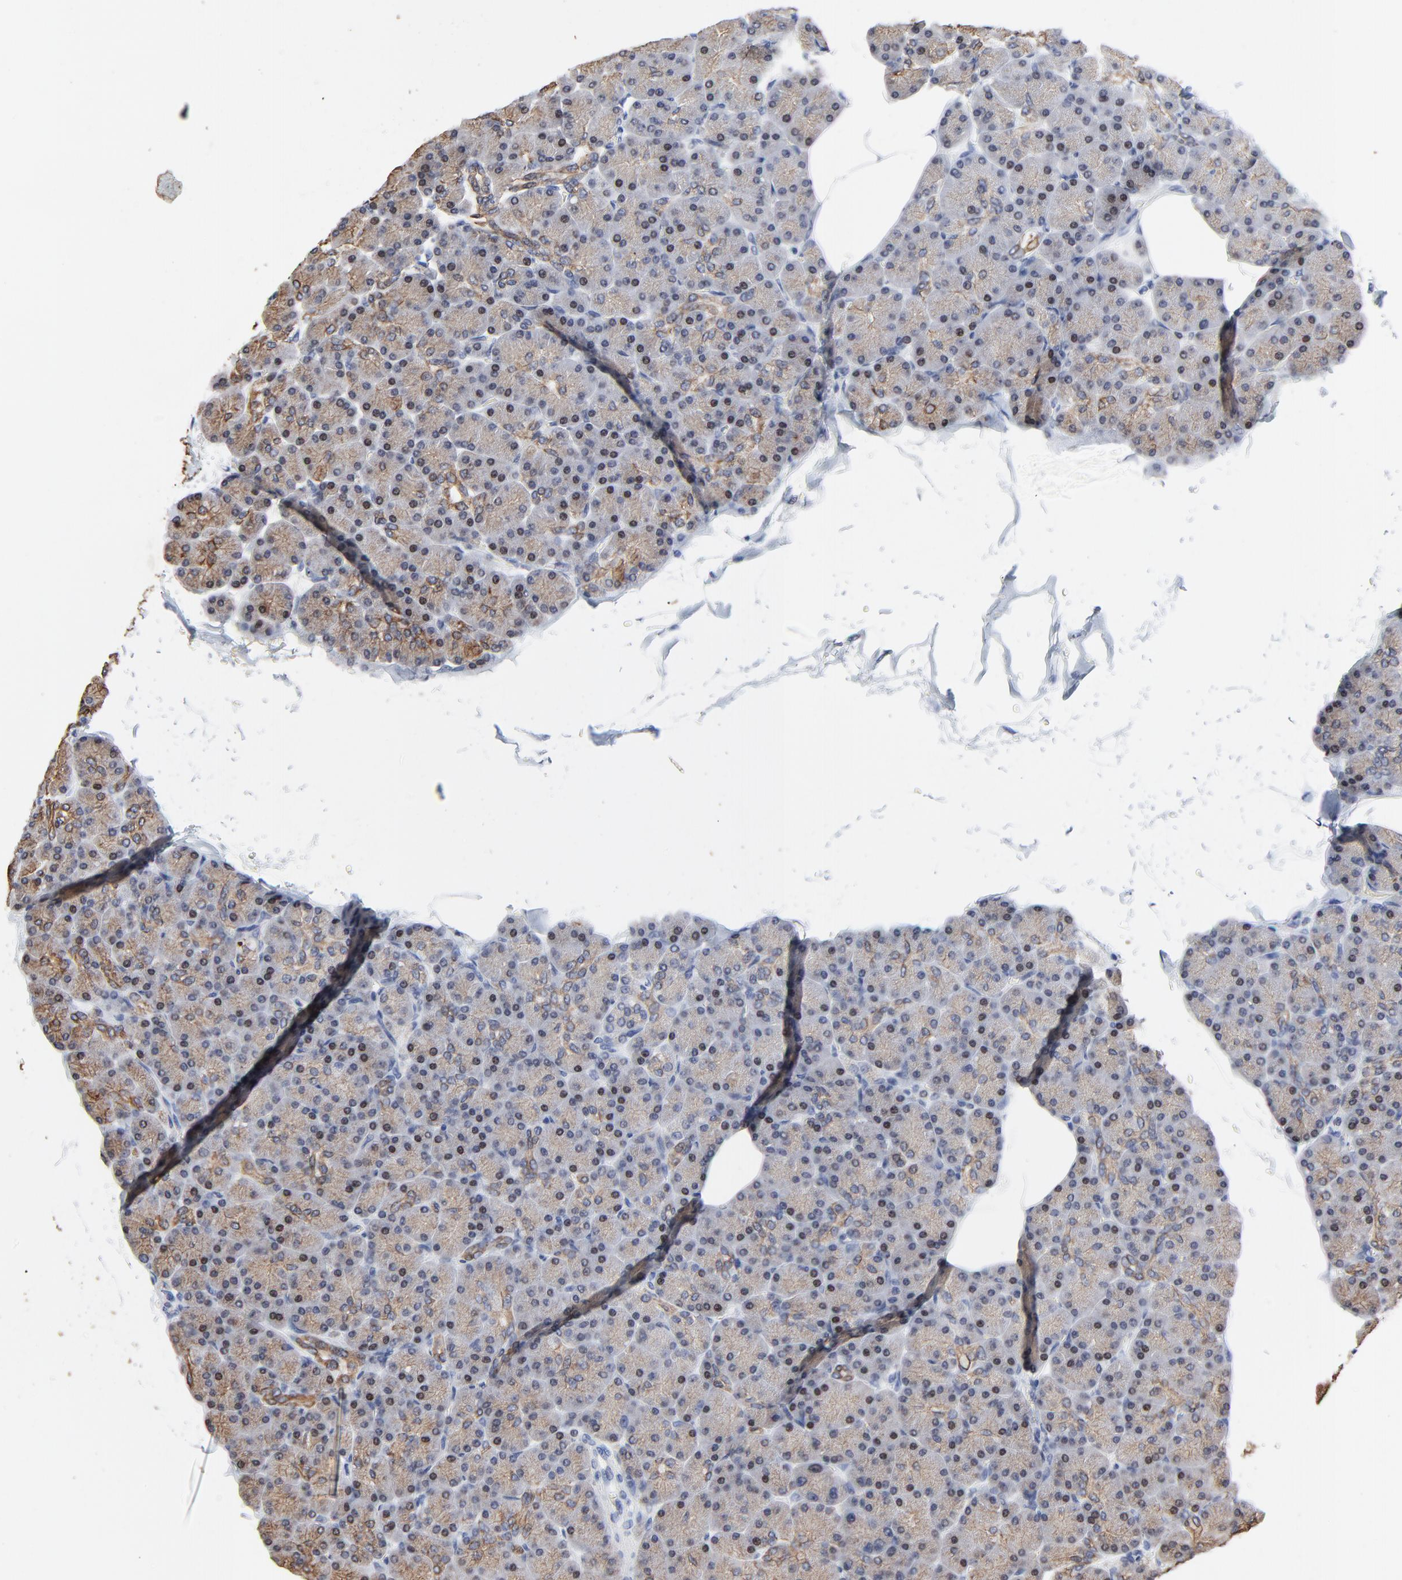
{"staining": {"intensity": "moderate", "quantity": "25%-75%", "location": "cytoplasmic/membranous,nuclear"}, "tissue": "pancreas", "cell_type": "Exocrine glandular cells", "image_type": "normal", "snomed": [{"axis": "morphology", "description": "Normal tissue, NOS"}, {"axis": "topography", "description": "Pancreas"}], "caption": "Exocrine glandular cells show medium levels of moderate cytoplasmic/membranous,nuclear staining in about 25%-75% of cells in normal human pancreas.", "gene": "LNX1", "patient": {"sex": "female", "age": 43}}